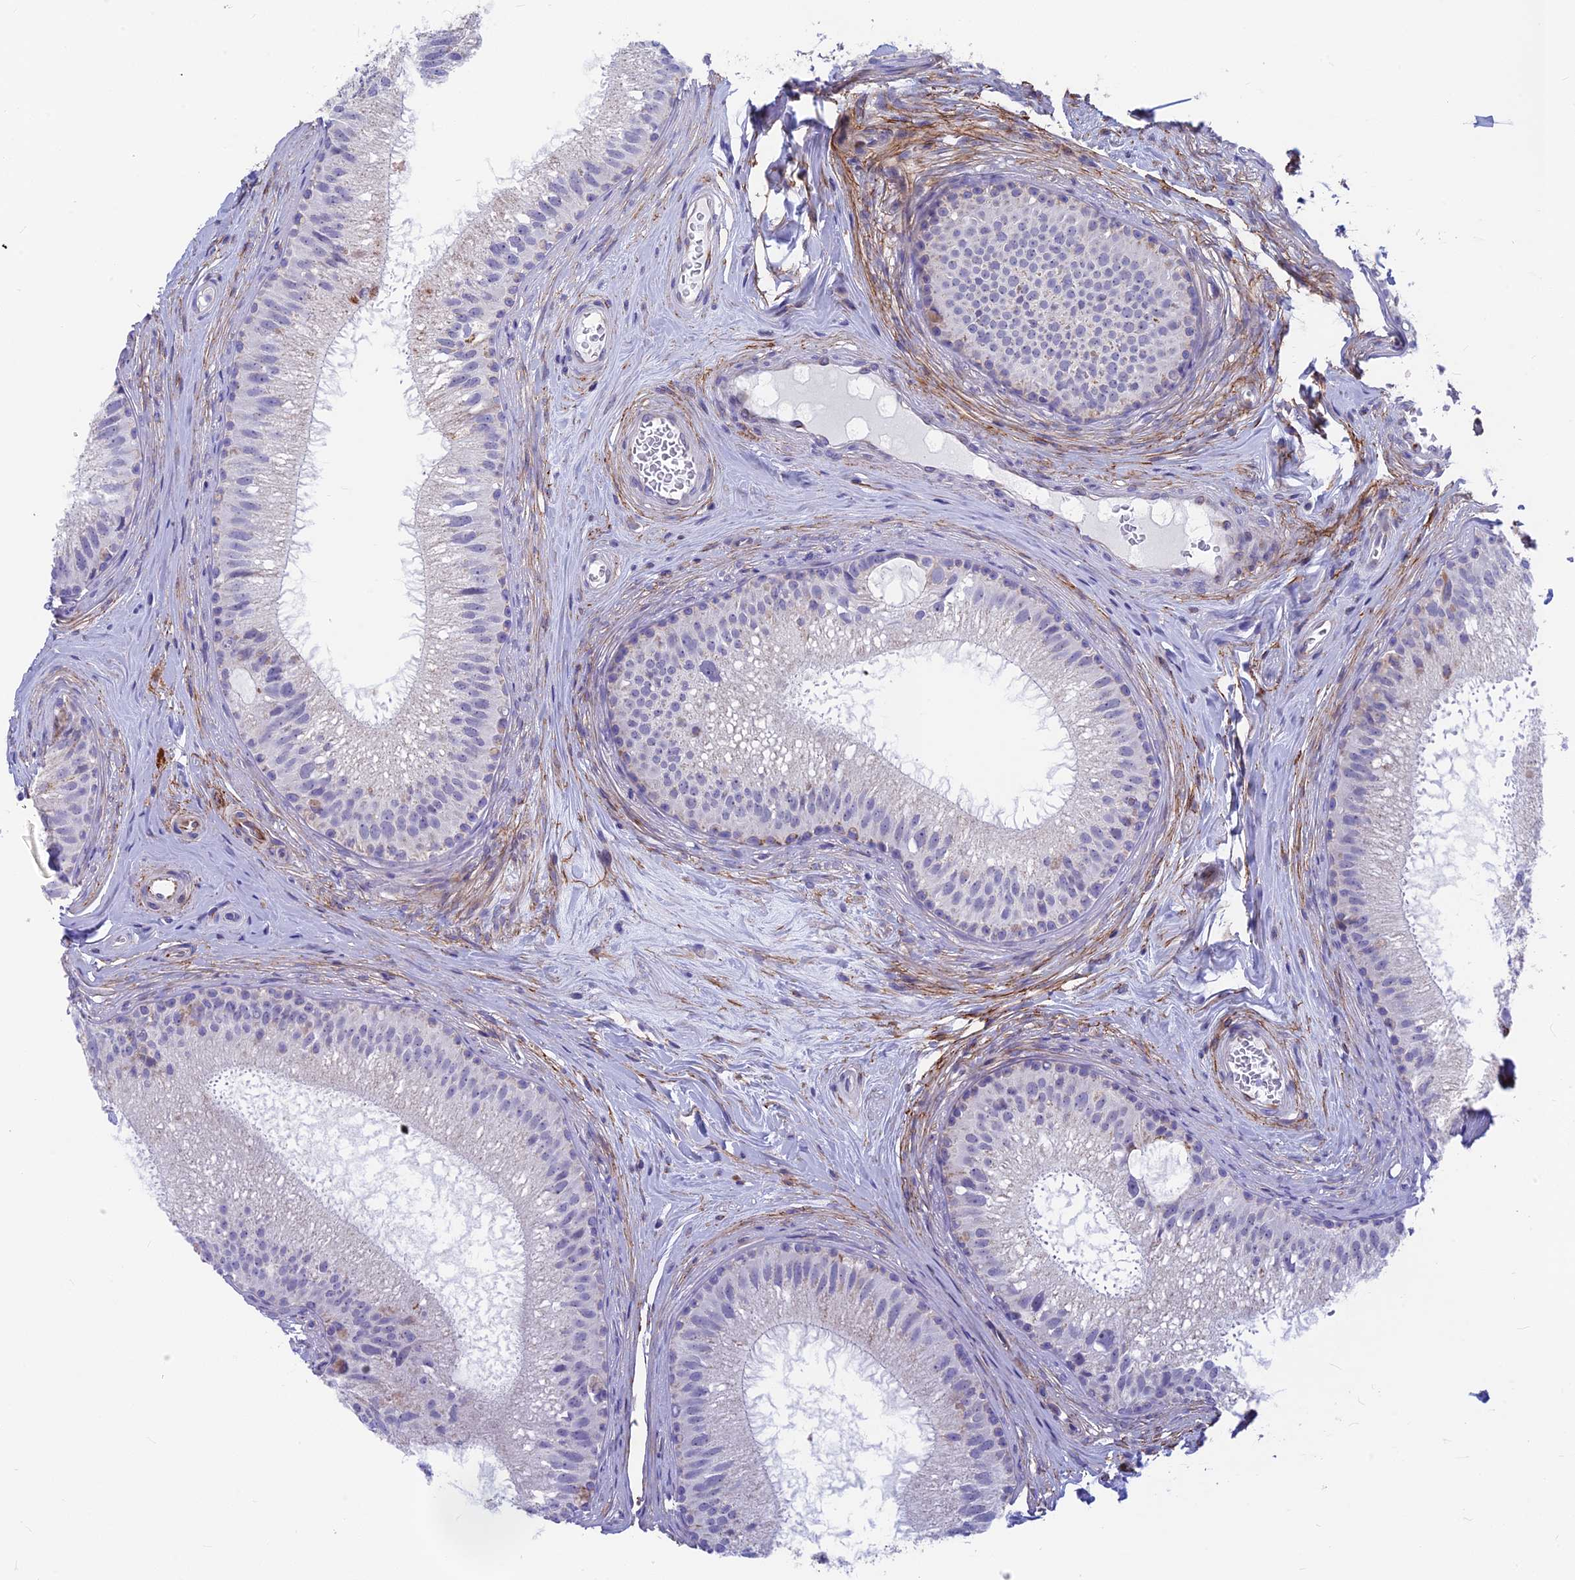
{"staining": {"intensity": "negative", "quantity": "none", "location": "none"}, "tissue": "epididymis", "cell_type": "Glandular cells", "image_type": "normal", "snomed": [{"axis": "morphology", "description": "Normal tissue, NOS"}, {"axis": "topography", "description": "Epididymis"}], "caption": "The image exhibits no staining of glandular cells in benign epididymis. (Stains: DAB (3,3'-diaminobenzidine) immunohistochemistry with hematoxylin counter stain, Microscopy: brightfield microscopy at high magnification).", "gene": "PLAC9", "patient": {"sex": "male", "age": 33}}